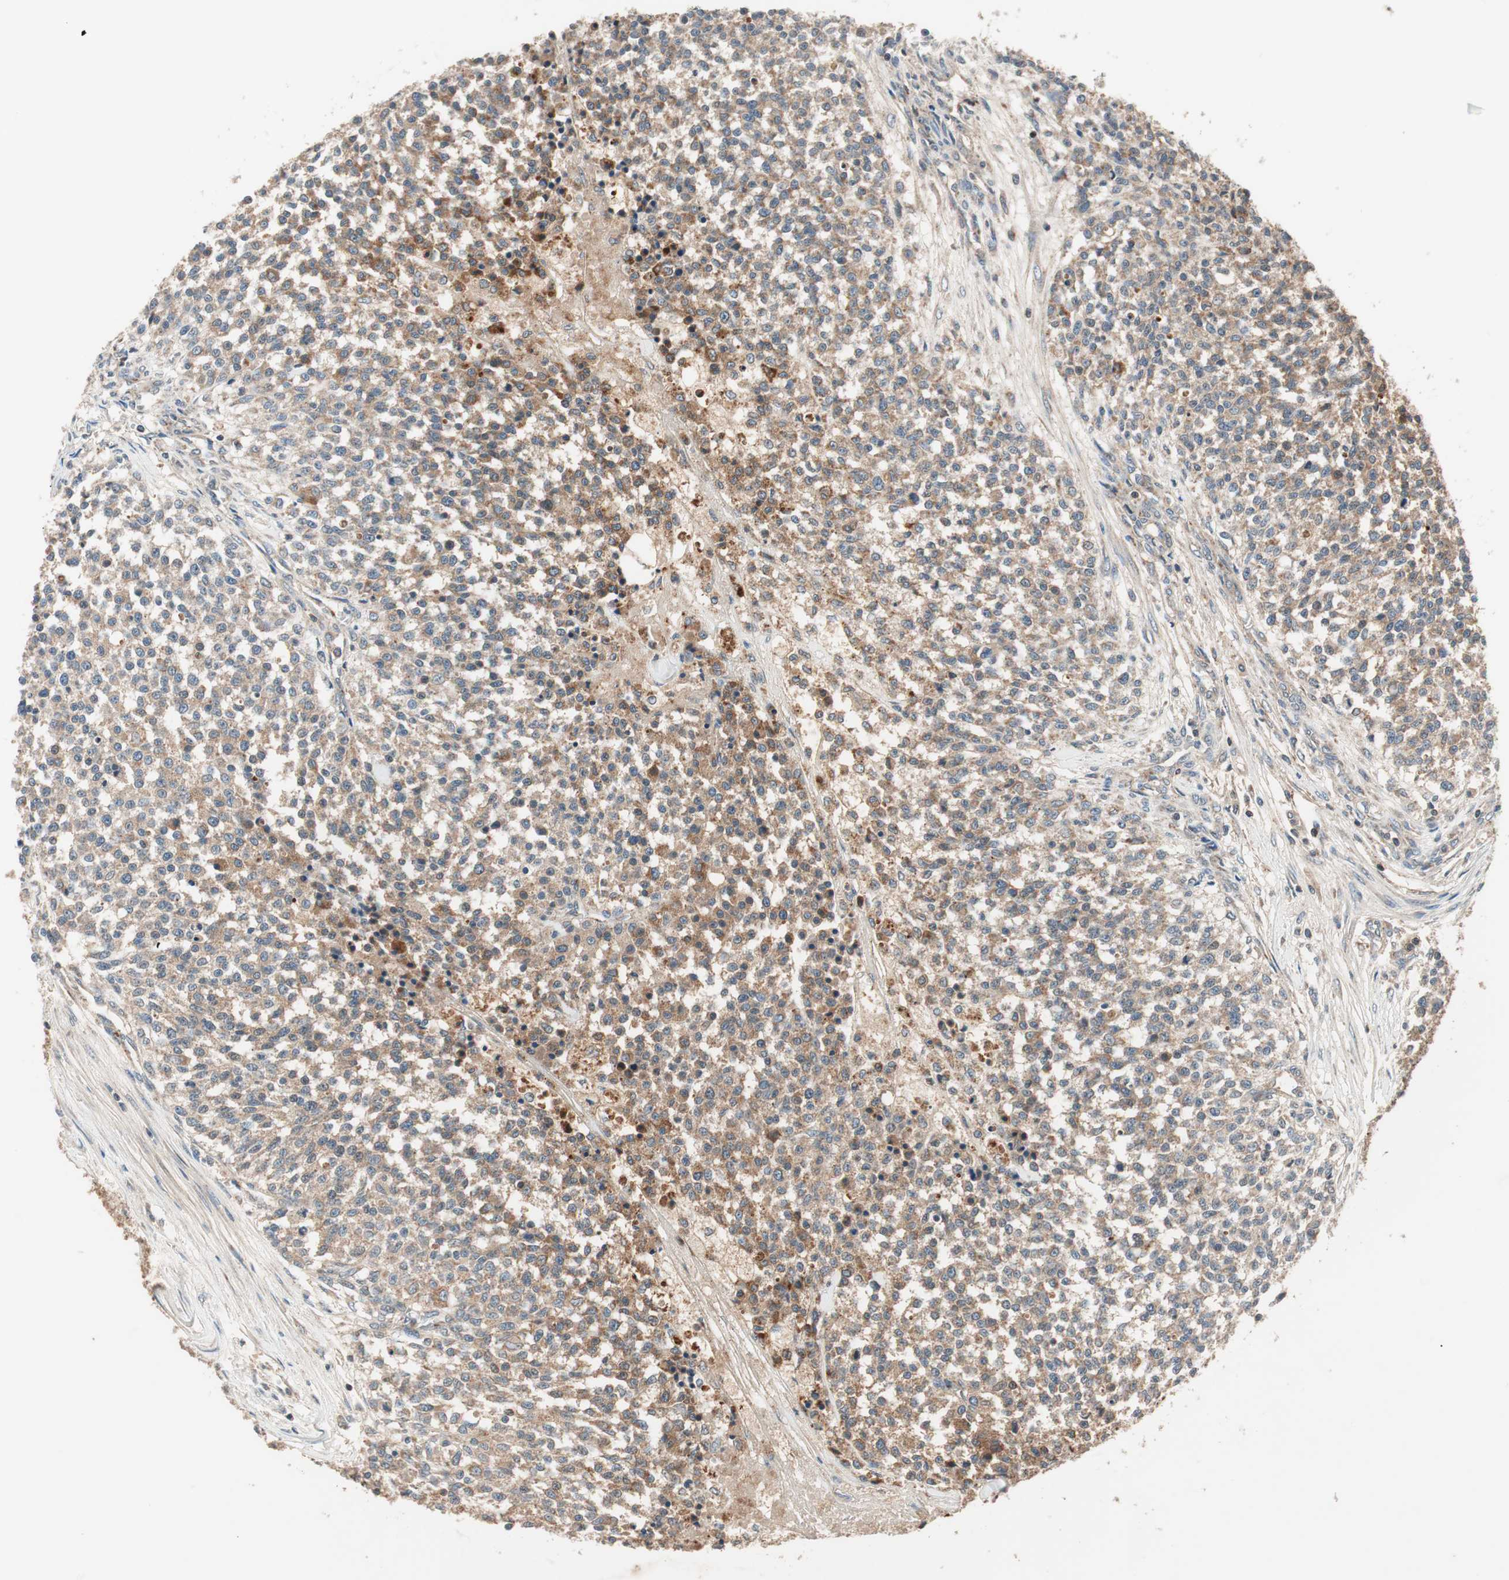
{"staining": {"intensity": "moderate", "quantity": ">75%", "location": "cytoplasmic/membranous"}, "tissue": "testis cancer", "cell_type": "Tumor cells", "image_type": "cancer", "snomed": [{"axis": "morphology", "description": "Seminoma, NOS"}, {"axis": "topography", "description": "Testis"}], "caption": "Human seminoma (testis) stained for a protein (brown) reveals moderate cytoplasmic/membranous positive expression in approximately >75% of tumor cells.", "gene": "HPN", "patient": {"sex": "male", "age": 59}}